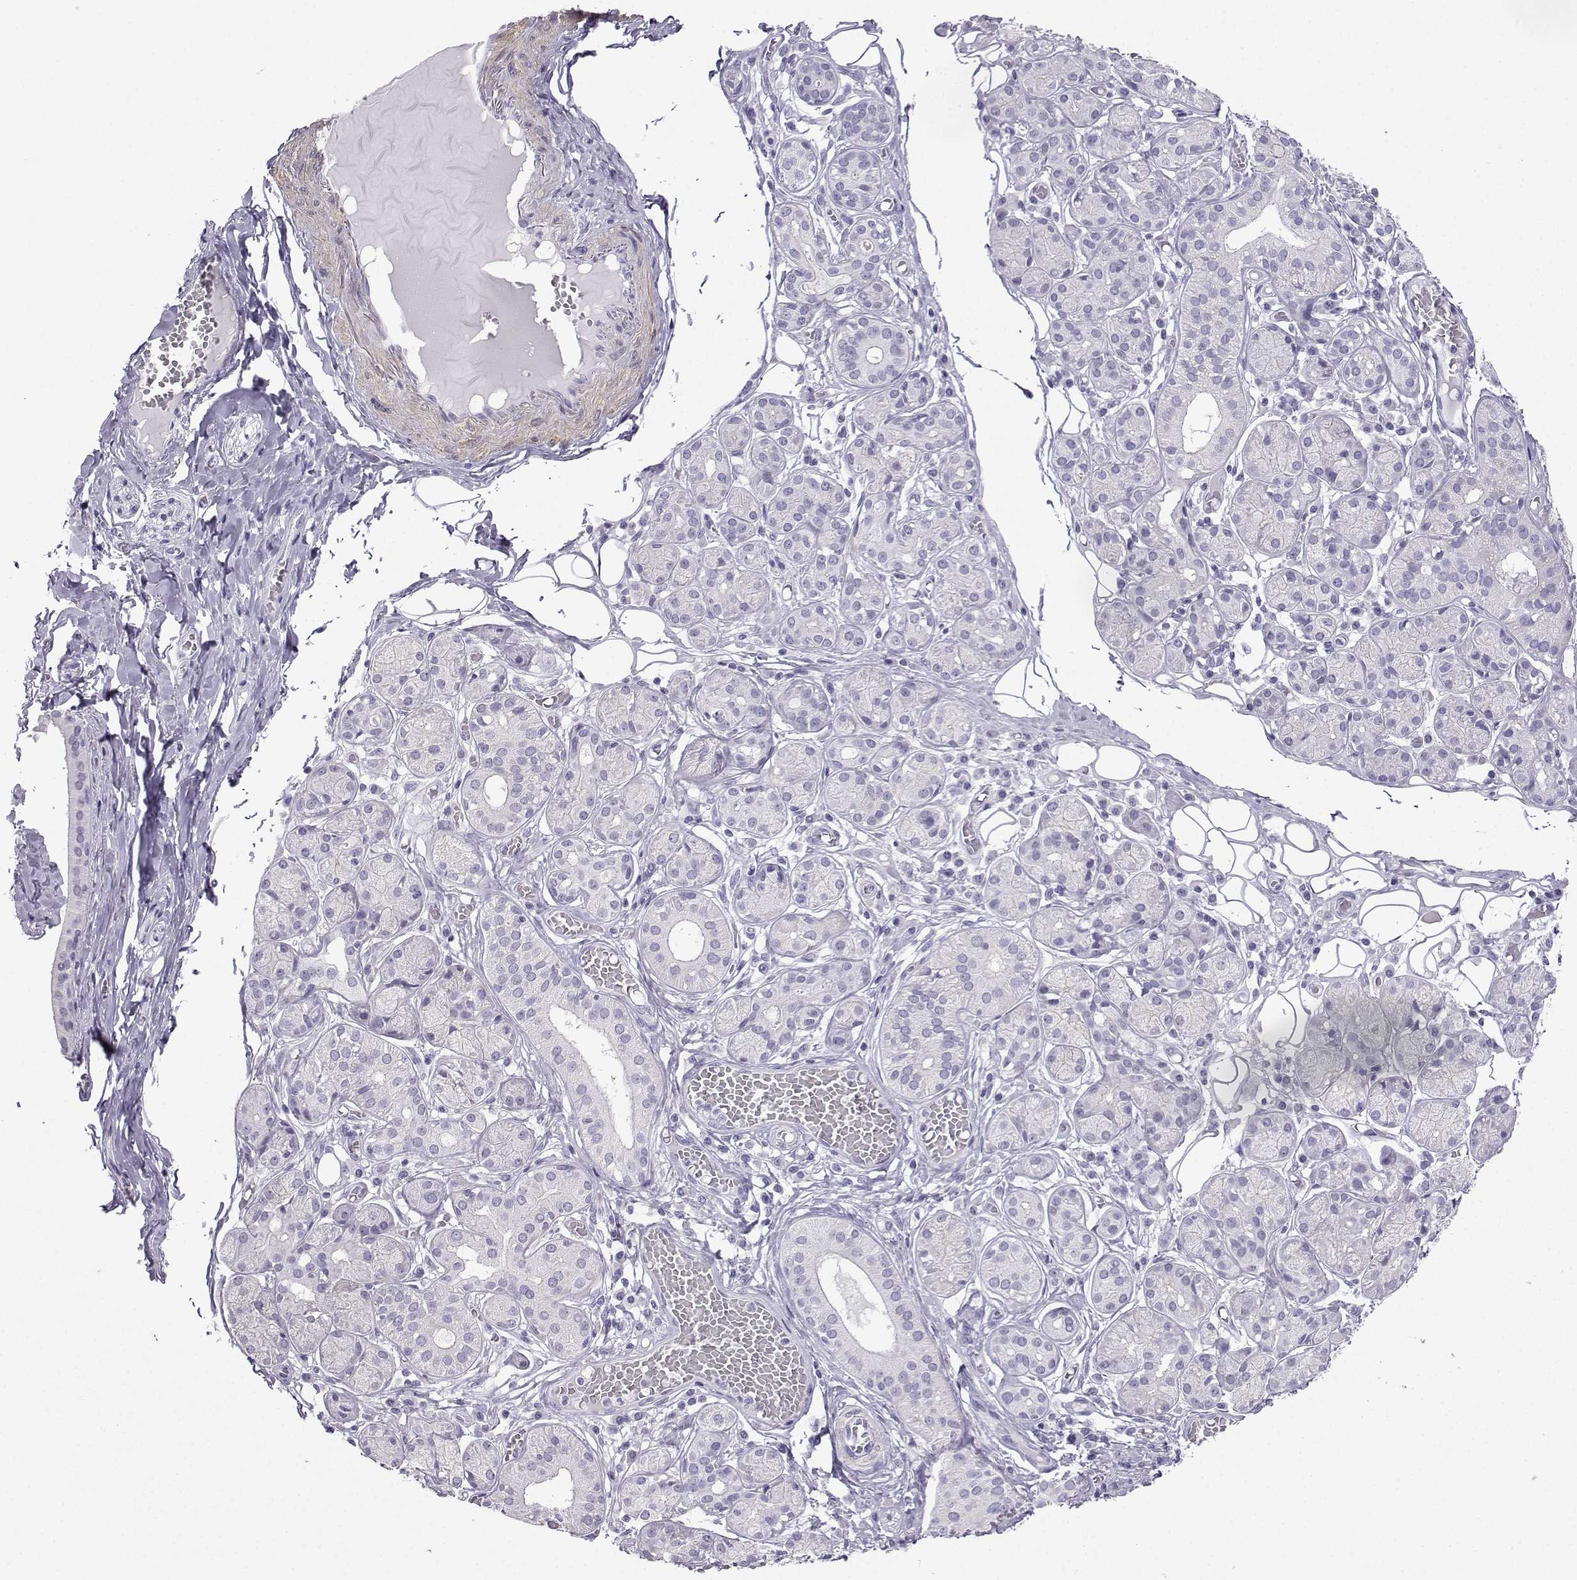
{"staining": {"intensity": "negative", "quantity": "none", "location": "none"}, "tissue": "salivary gland", "cell_type": "Glandular cells", "image_type": "normal", "snomed": [{"axis": "morphology", "description": "Normal tissue, NOS"}, {"axis": "topography", "description": "Salivary gland"}, {"axis": "topography", "description": "Peripheral nerve tissue"}], "caption": "Immunohistochemistry of benign salivary gland demonstrates no positivity in glandular cells.", "gene": "KIF17", "patient": {"sex": "male", "age": 71}}